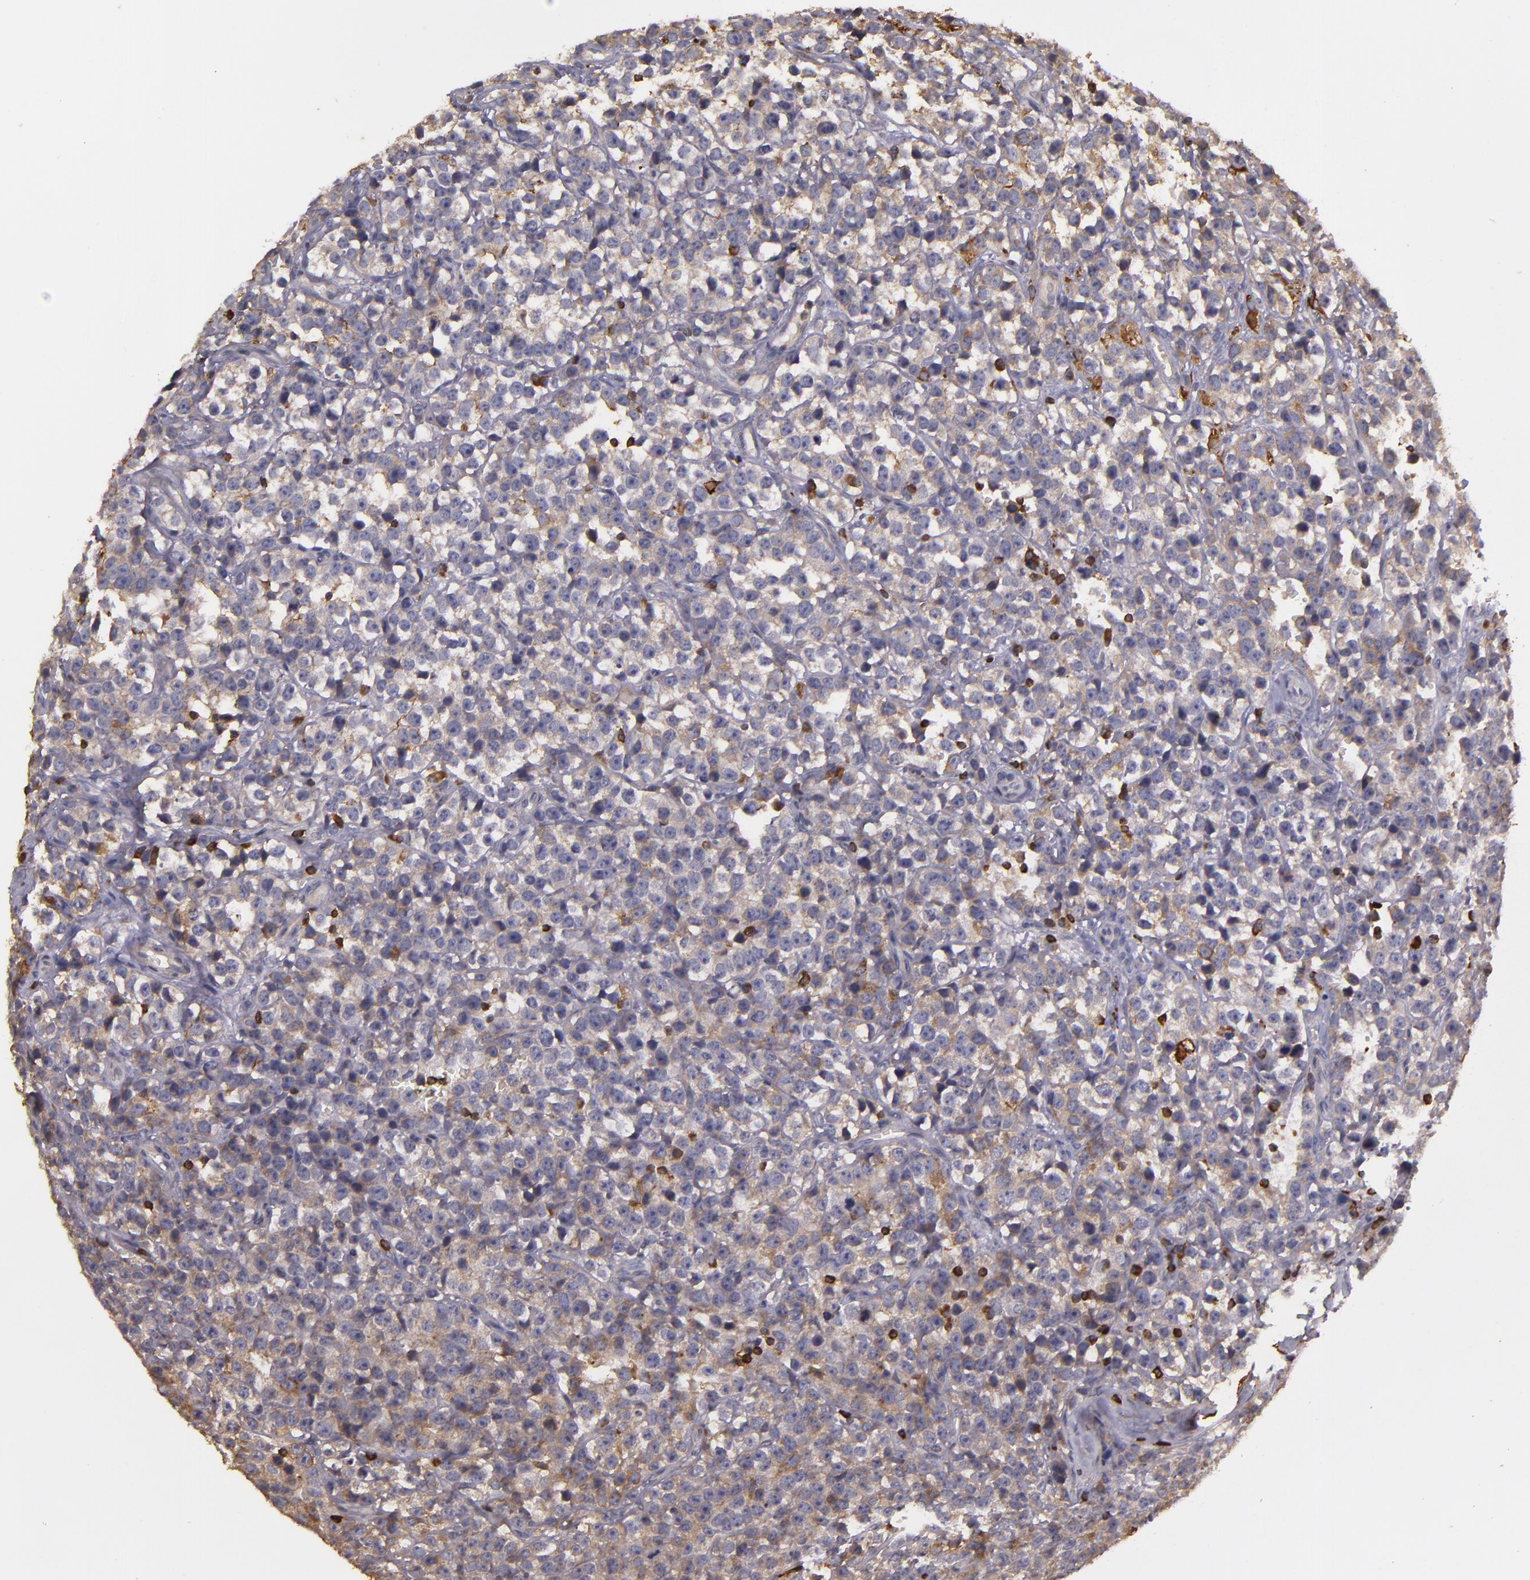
{"staining": {"intensity": "moderate", "quantity": "25%-75%", "location": "cytoplasmic/membranous"}, "tissue": "testis cancer", "cell_type": "Tumor cells", "image_type": "cancer", "snomed": [{"axis": "morphology", "description": "Seminoma, NOS"}, {"axis": "topography", "description": "Testis"}], "caption": "Immunohistochemistry (IHC) (DAB) staining of human testis cancer demonstrates moderate cytoplasmic/membranous protein expression in approximately 25%-75% of tumor cells.", "gene": "SLC9A3R1", "patient": {"sex": "male", "age": 25}}